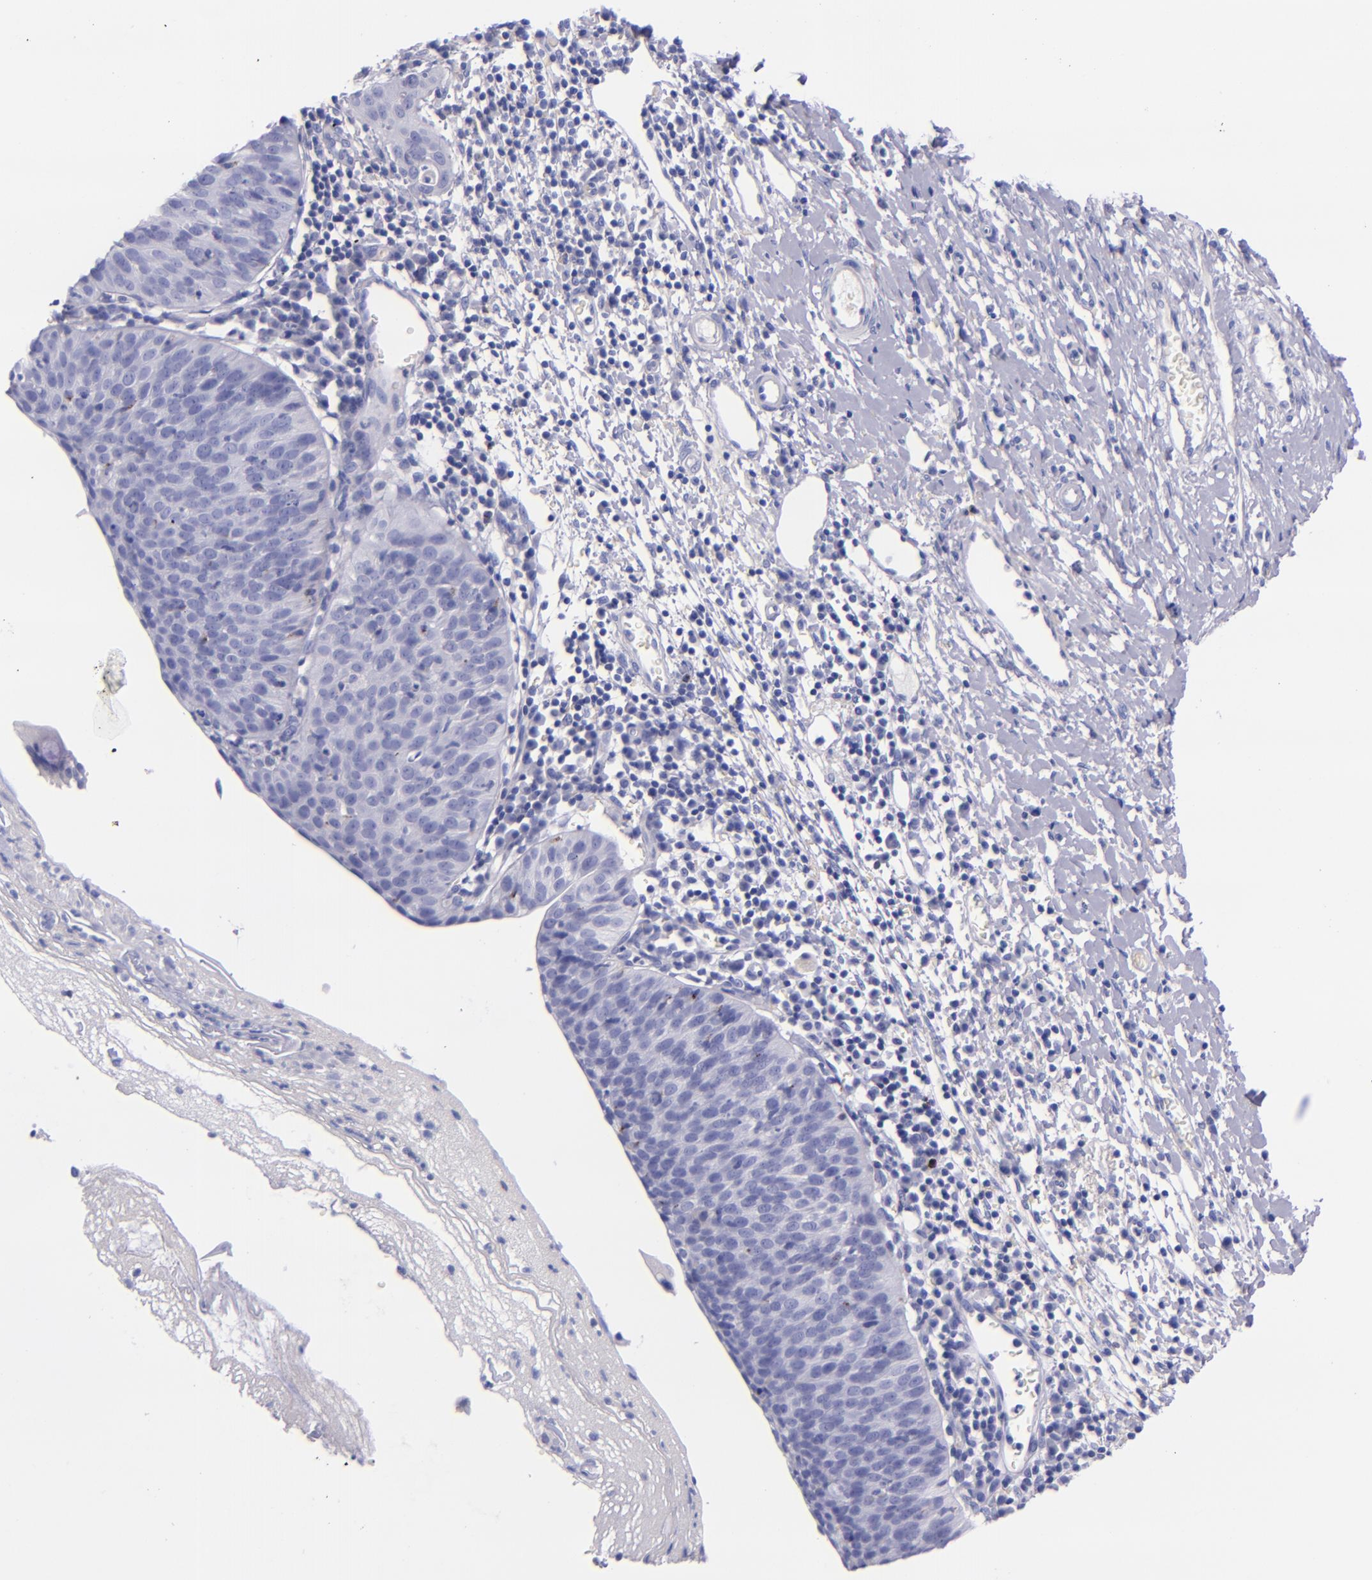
{"staining": {"intensity": "negative", "quantity": "none", "location": "none"}, "tissue": "cervical cancer", "cell_type": "Tumor cells", "image_type": "cancer", "snomed": [{"axis": "morphology", "description": "Normal tissue, NOS"}, {"axis": "morphology", "description": "Squamous cell carcinoma, NOS"}, {"axis": "topography", "description": "Cervix"}], "caption": "Tumor cells show no significant expression in cervical squamous cell carcinoma.", "gene": "LAG3", "patient": {"sex": "female", "age": 39}}